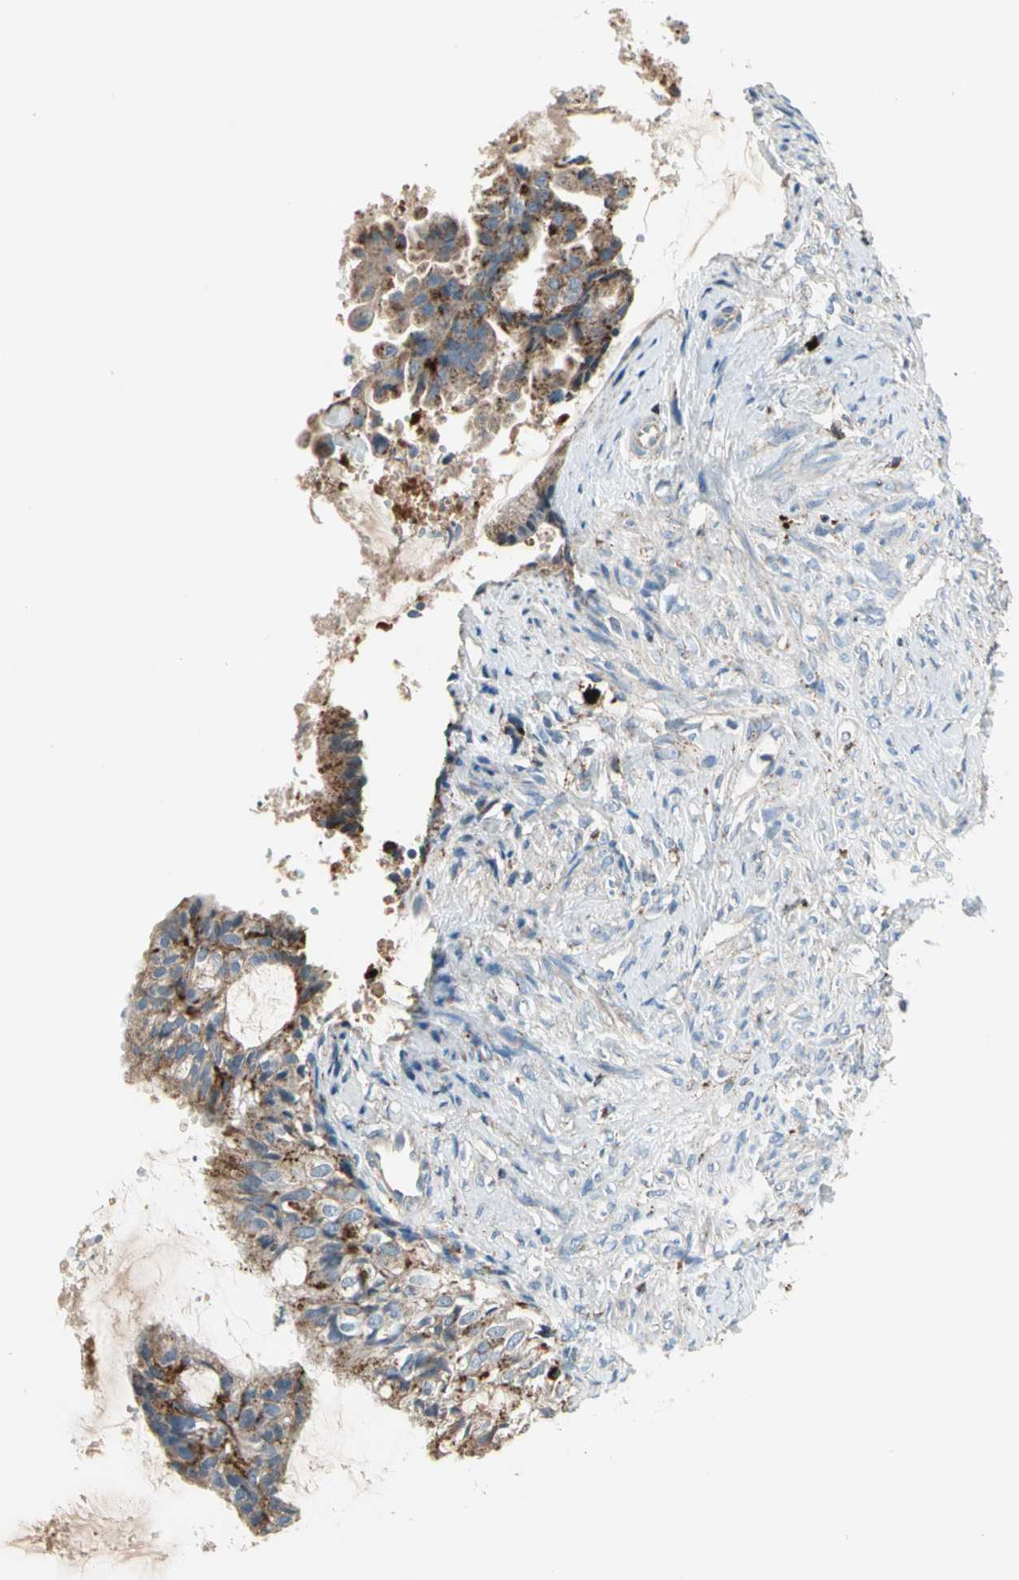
{"staining": {"intensity": "moderate", "quantity": "25%-75%", "location": "cytoplasmic/membranous"}, "tissue": "cervical cancer", "cell_type": "Tumor cells", "image_type": "cancer", "snomed": [{"axis": "morphology", "description": "Normal tissue, NOS"}, {"axis": "morphology", "description": "Adenocarcinoma, NOS"}, {"axis": "topography", "description": "Cervix"}, {"axis": "topography", "description": "Endometrium"}], "caption": "The immunohistochemical stain highlights moderate cytoplasmic/membranous expression in tumor cells of cervical adenocarcinoma tissue. Immunohistochemistry stains the protein of interest in brown and the nuclei are stained blue.", "gene": "GM2A", "patient": {"sex": "female", "age": 86}}